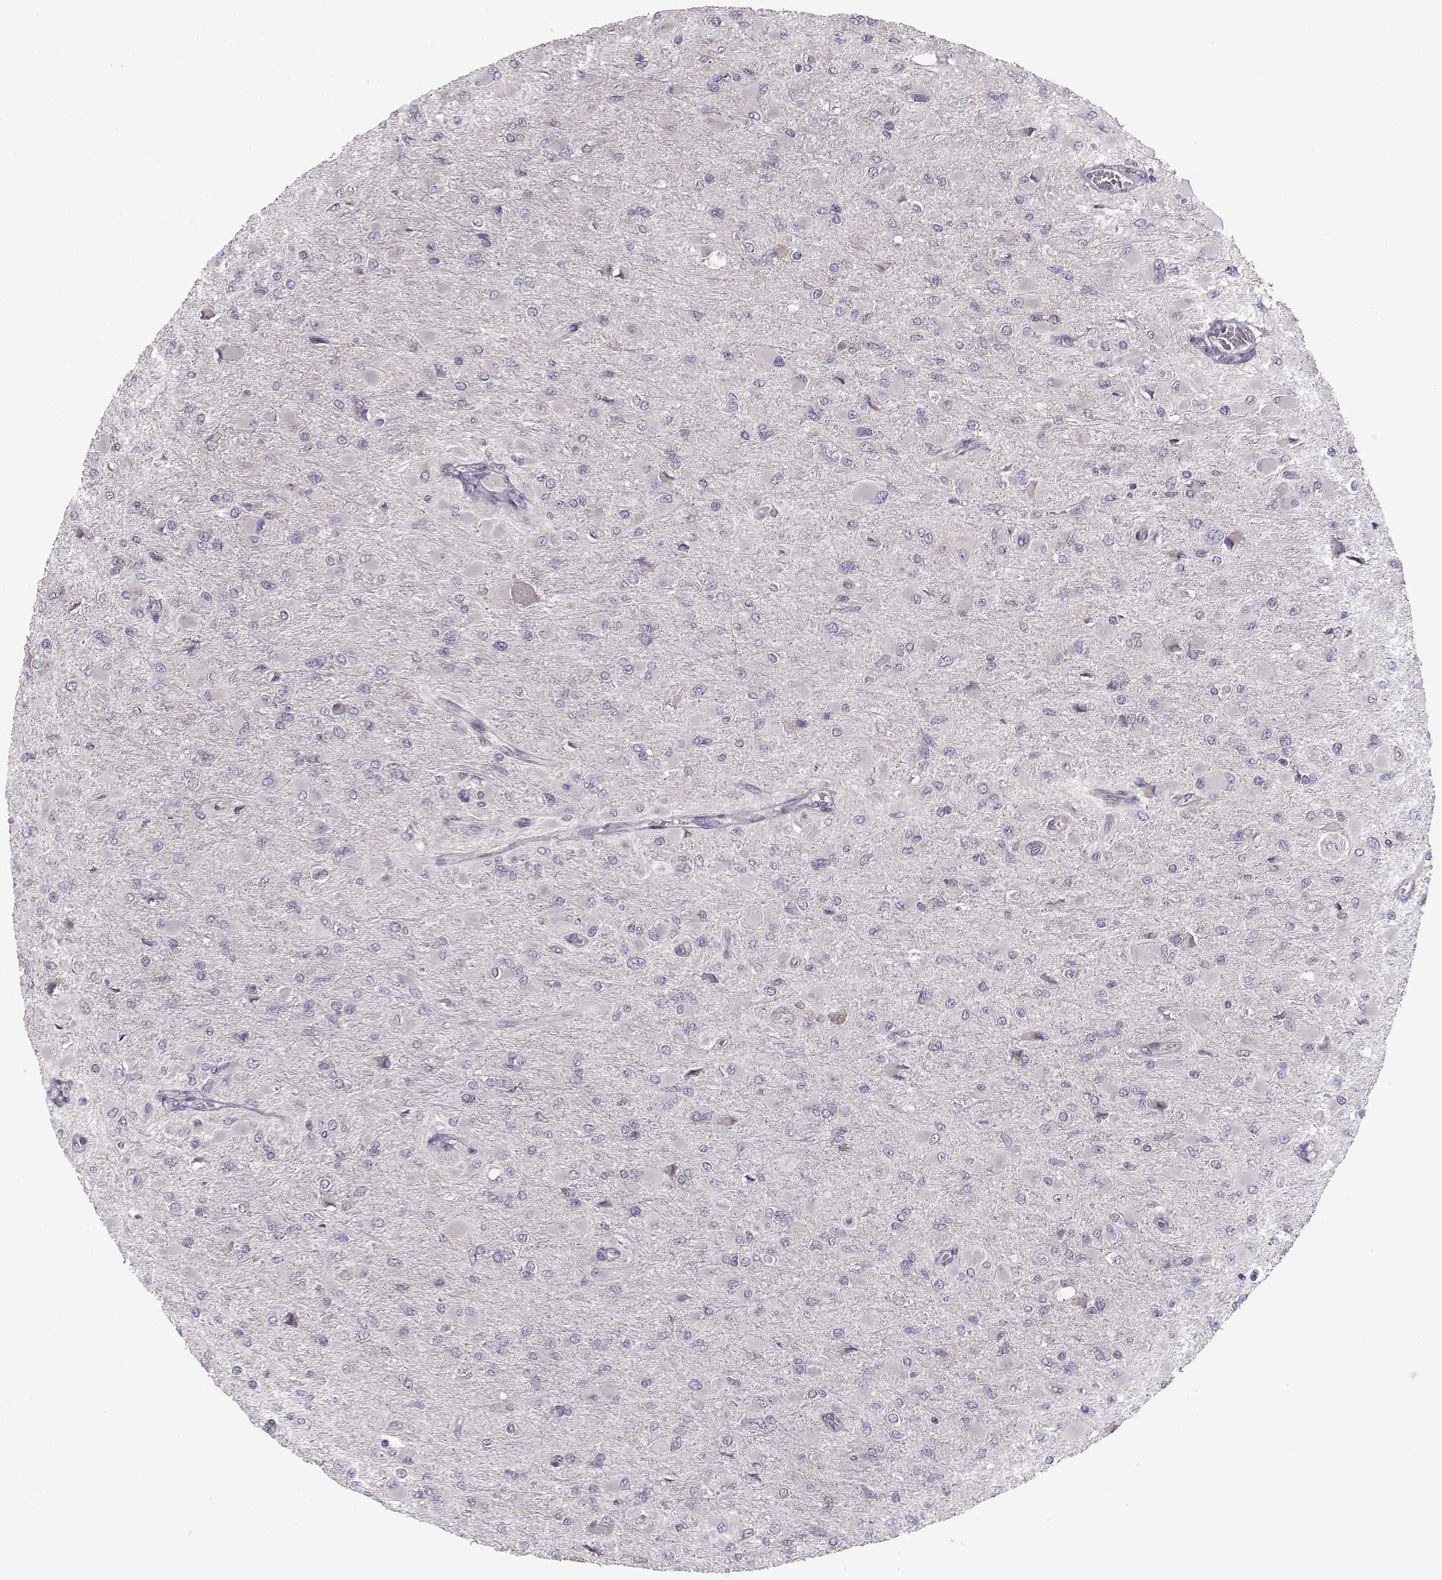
{"staining": {"intensity": "negative", "quantity": "none", "location": "none"}, "tissue": "glioma", "cell_type": "Tumor cells", "image_type": "cancer", "snomed": [{"axis": "morphology", "description": "Glioma, malignant, High grade"}, {"axis": "topography", "description": "Cerebral cortex"}], "caption": "Immunohistochemical staining of glioma reveals no significant positivity in tumor cells.", "gene": "ENTPD8", "patient": {"sex": "female", "age": 36}}